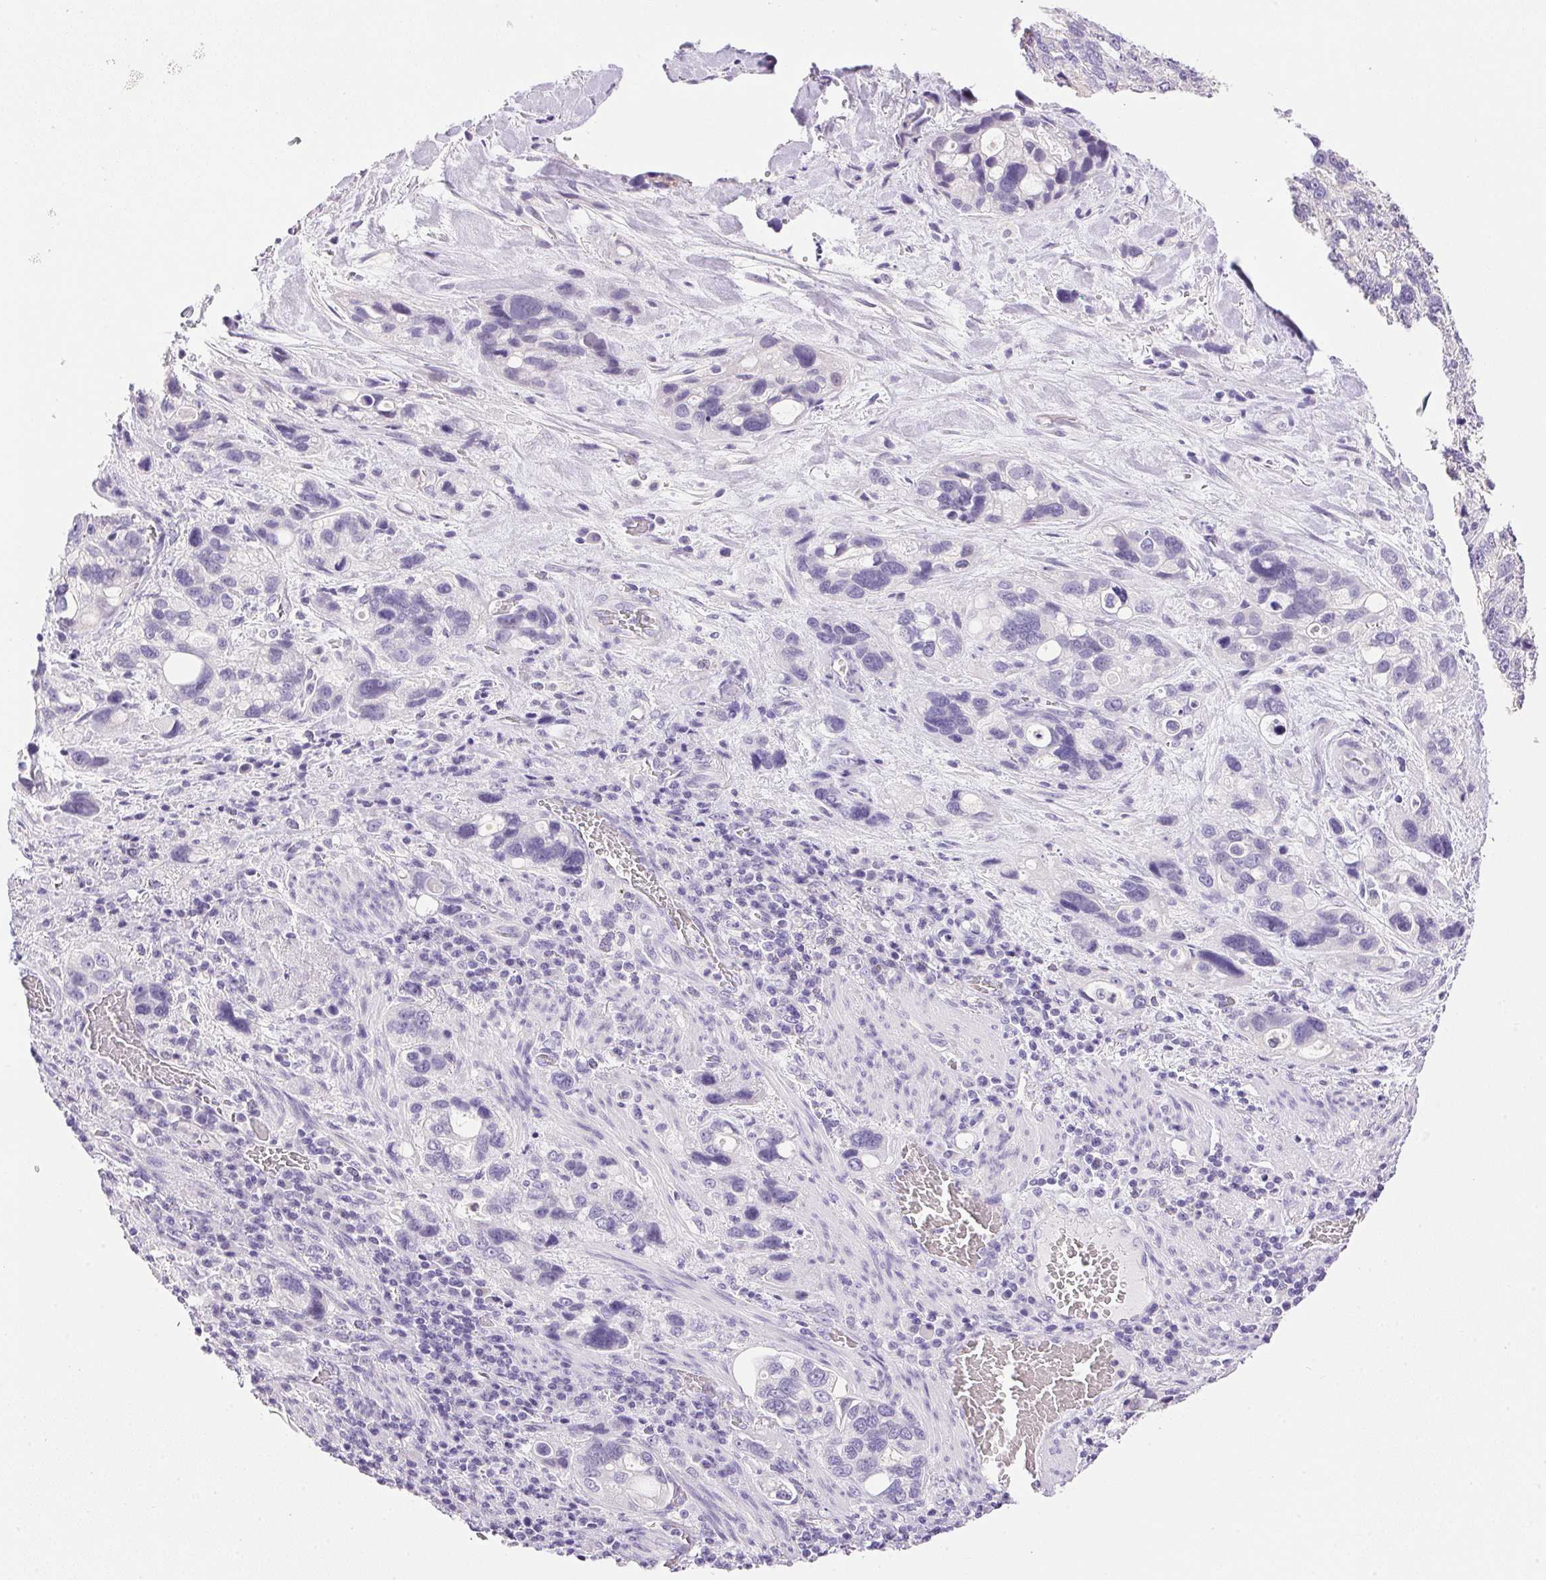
{"staining": {"intensity": "negative", "quantity": "none", "location": "none"}, "tissue": "stomach cancer", "cell_type": "Tumor cells", "image_type": "cancer", "snomed": [{"axis": "morphology", "description": "Adenocarcinoma, NOS"}, {"axis": "topography", "description": "Stomach, upper"}], "caption": "IHC of human adenocarcinoma (stomach) displays no staining in tumor cells.", "gene": "ATP6V0A4", "patient": {"sex": "female", "age": 81}}